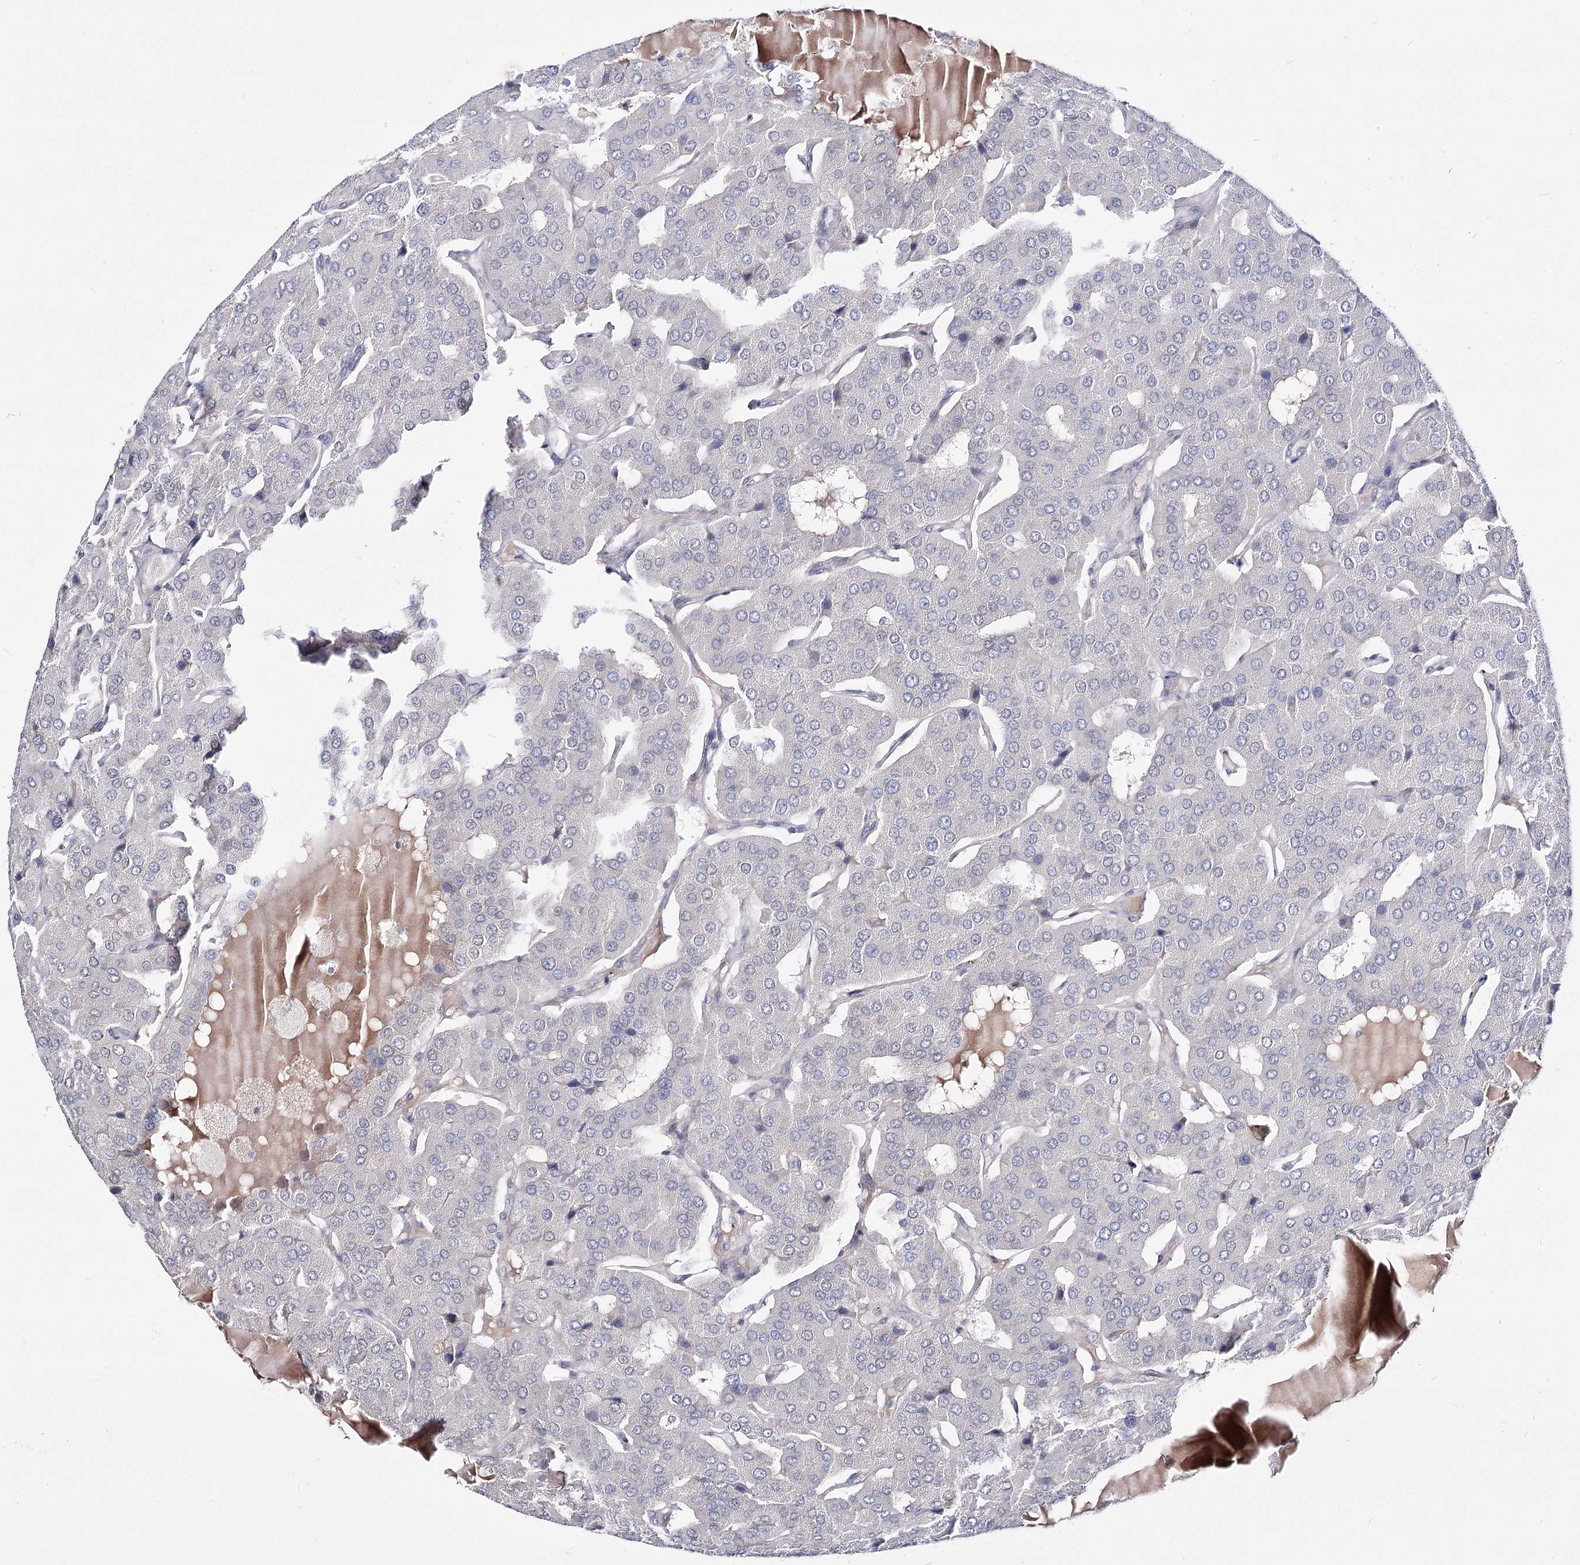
{"staining": {"intensity": "negative", "quantity": "none", "location": "none"}, "tissue": "parathyroid gland", "cell_type": "Glandular cells", "image_type": "normal", "snomed": [{"axis": "morphology", "description": "Normal tissue, NOS"}, {"axis": "morphology", "description": "Adenoma, NOS"}, {"axis": "topography", "description": "Parathyroid gland"}], "caption": "Immunohistochemical staining of unremarkable human parathyroid gland shows no significant staining in glandular cells. (DAB immunohistochemistry (IHC) with hematoxylin counter stain).", "gene": "ATP10B", "patient": {"sex": "female", "age": 86}}